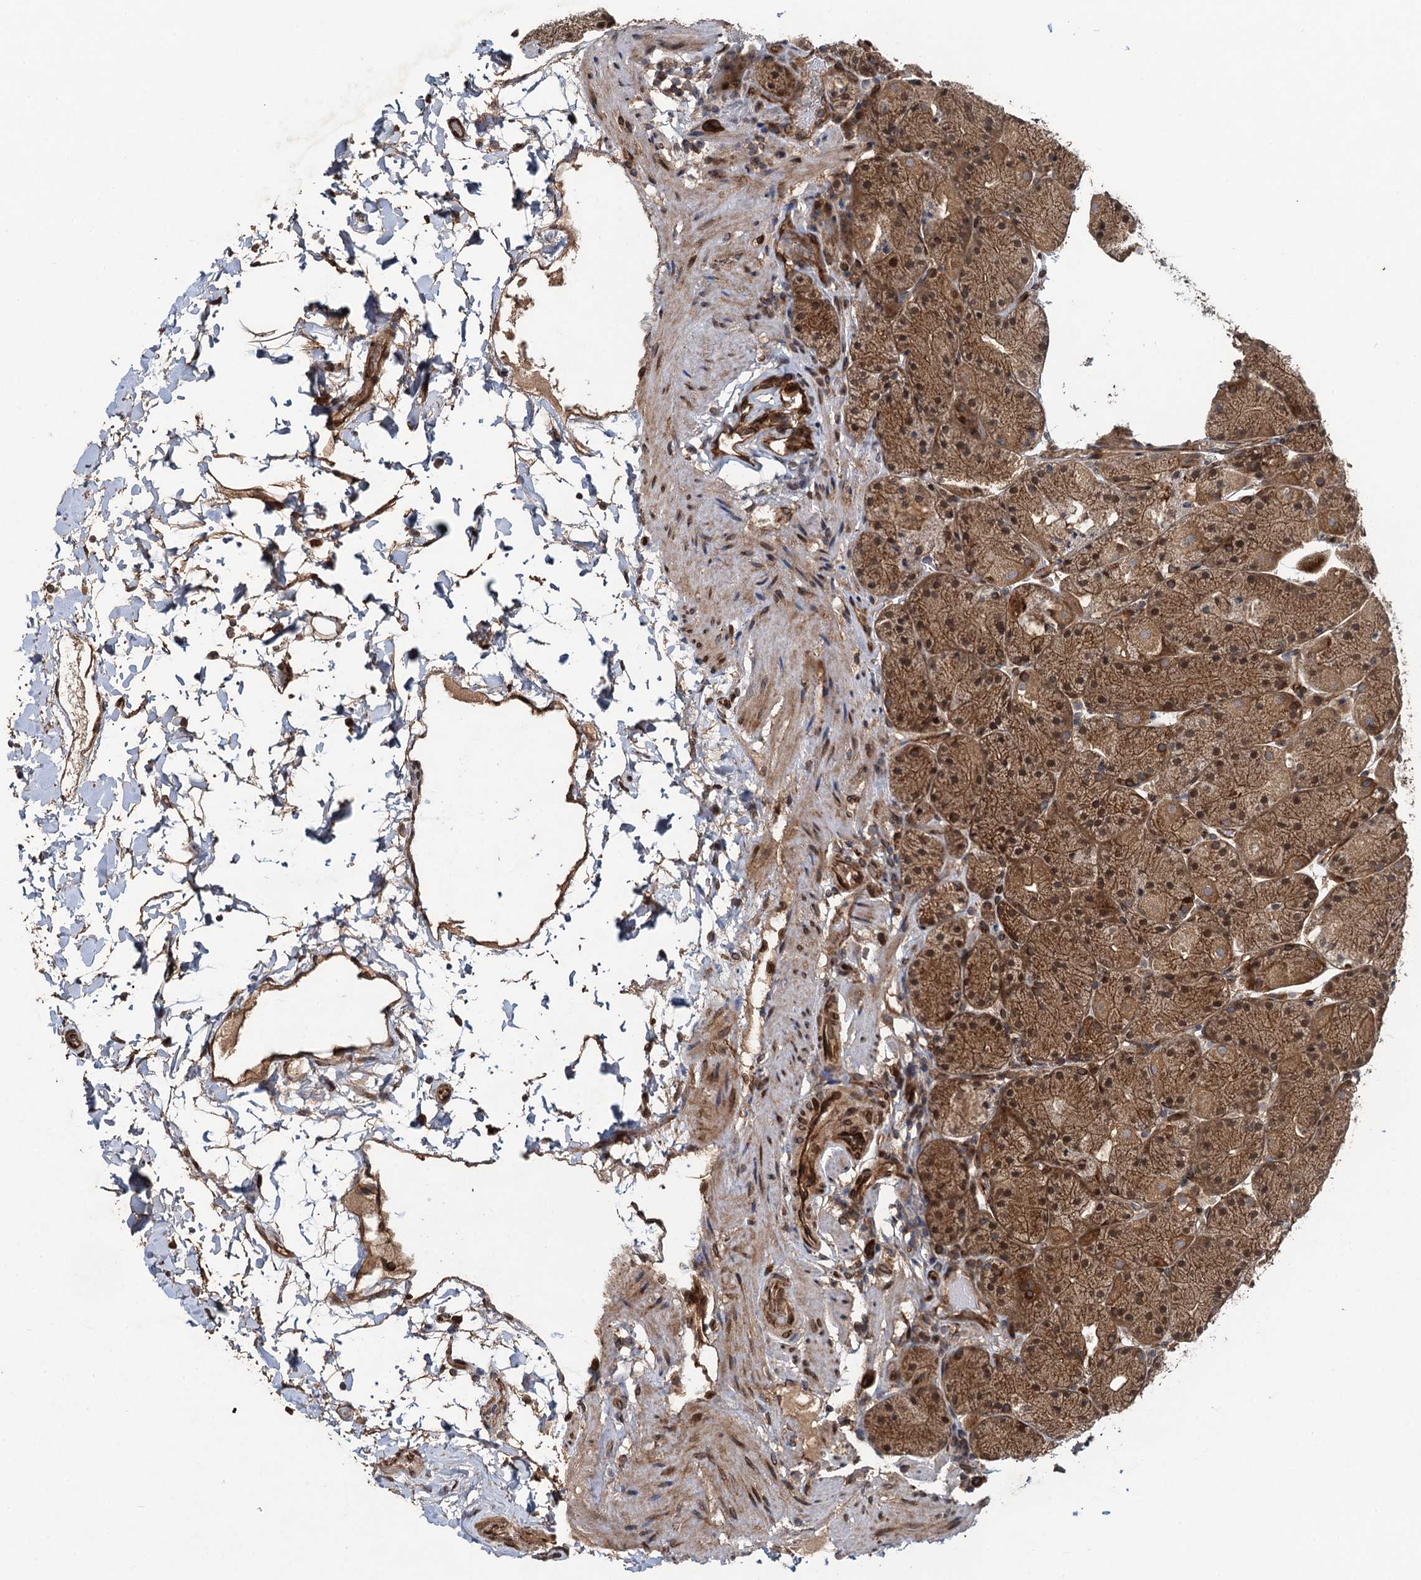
{"staining": {"intensity": "strong", "quantity": ">75%", "location": "cytoplasmic/membranous,nuclear"}, "tissue": "stomach", "cell_type": "Glandular cells", "image_type": "normal", "snomed": [{"axis": "morphology", "description": "Normal tissue, NOS"}, {"axis": "topography", "description": "Stomach, upper"}, {"axis": "topography", "description": "Stomach, lower"}], "caption": "Immunohistochemical staining of unremarkable stomach exhibits strong cytoplasmic/membranous,nuclear protein positivity in about >75% of glandular cells.", "gene": "RHOBTB1", "patient": {"sex": "male", "age": 67}}